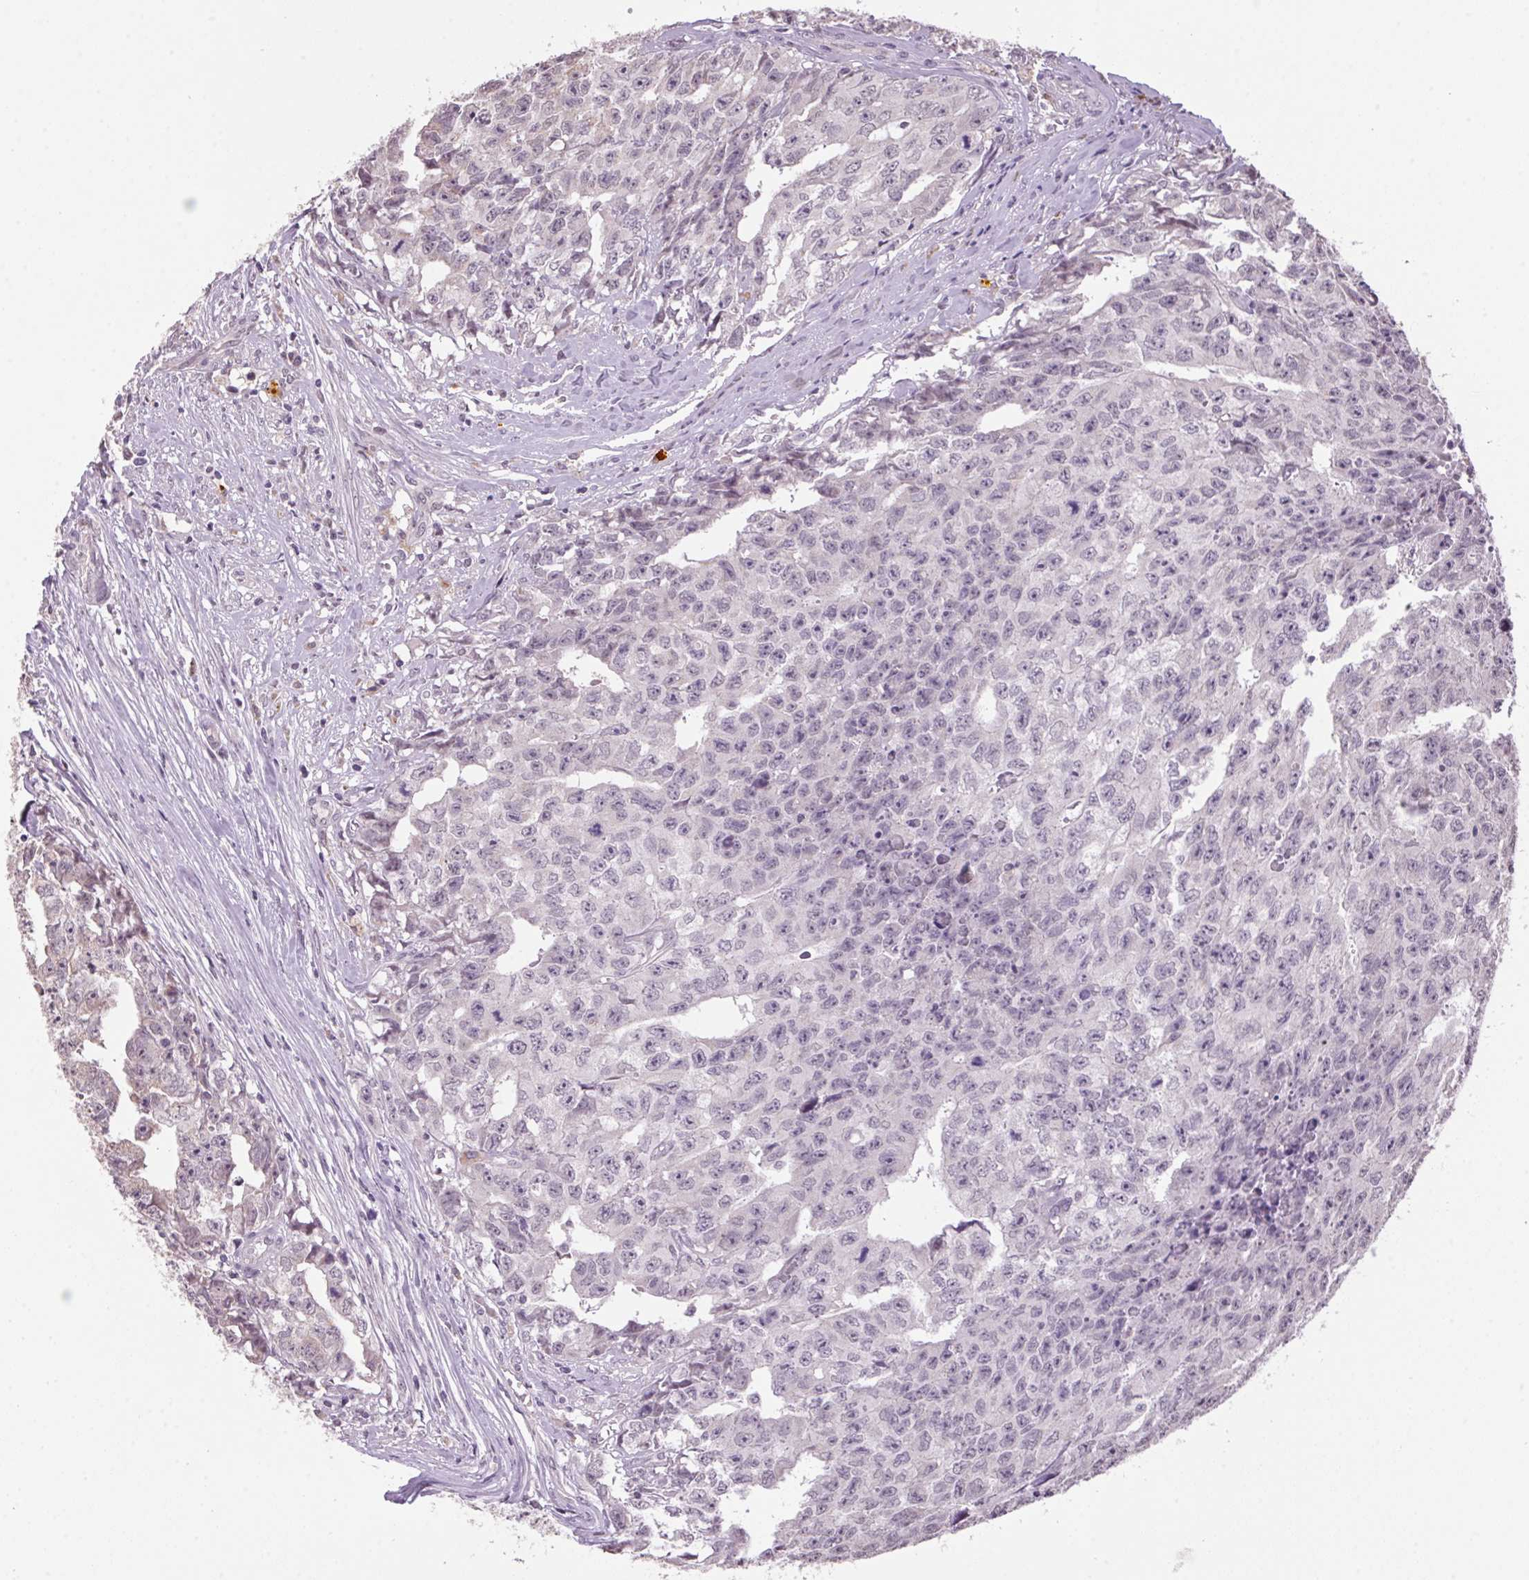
{"staining": {"intensity": "negative", "quantity": "none", "location": "none"}, "tissue": "testis cancer", "cell_type": "Tumor cells", "image_type": "cancer", "snomed": [{"axis": "morphology", "description": "Carcinoma, Embryonal, NOS"}, {"axis": "morphology", "description": "Teratoma, malignant, NOS"}, {"axis": "topography", "description": "Testis"}], "caption": "Immunohistochemistry (IHC) of testis embryonal carcinoma displays no expression in tumor cells. (Immunohistochemistry, brightfield microscopy, high magnification).", "gene": "VWA3B", "patient": {"sex": "male", "age": 24}}